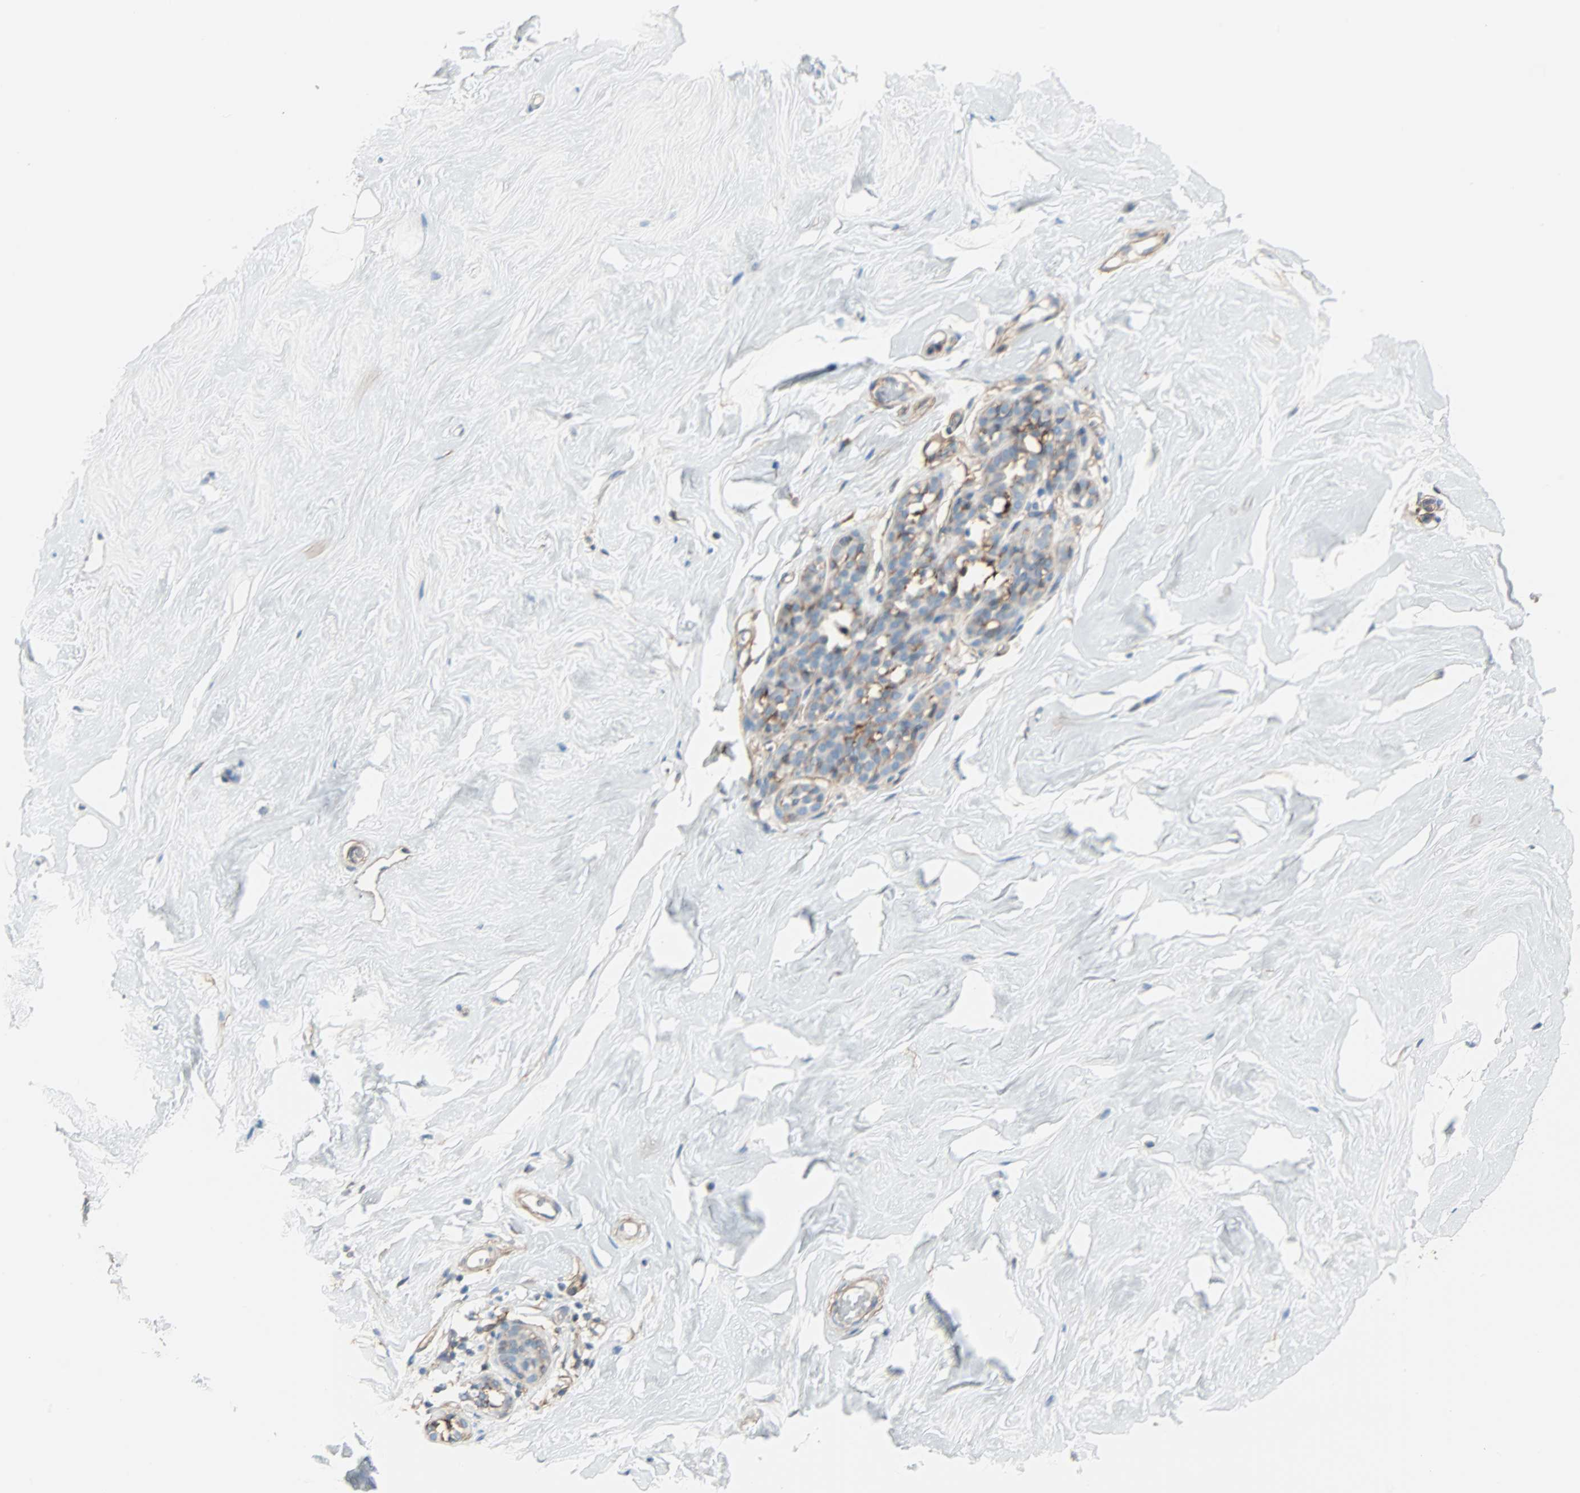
{"staining": {"intensity": "negative", "quantity": "none", "location": "none"}, "tissue": "breast", "cell_type": "Adipocytes", "image_type": "normal", "snomed": [{"axis": "morphology", "description": "Normal tissue, NOS"}, {"axis": "topography", "description": "Breast"}], "caption": "DAB immunohistochemical staining of unremarkable breast displays no significant positivity in adipocytes. The staining is performed using DAB brown chromogen with nuclei counter-stained in using hematoxylin.", "gene": "EPB41L2", "patient": {"sex": "female", "age": 75}}